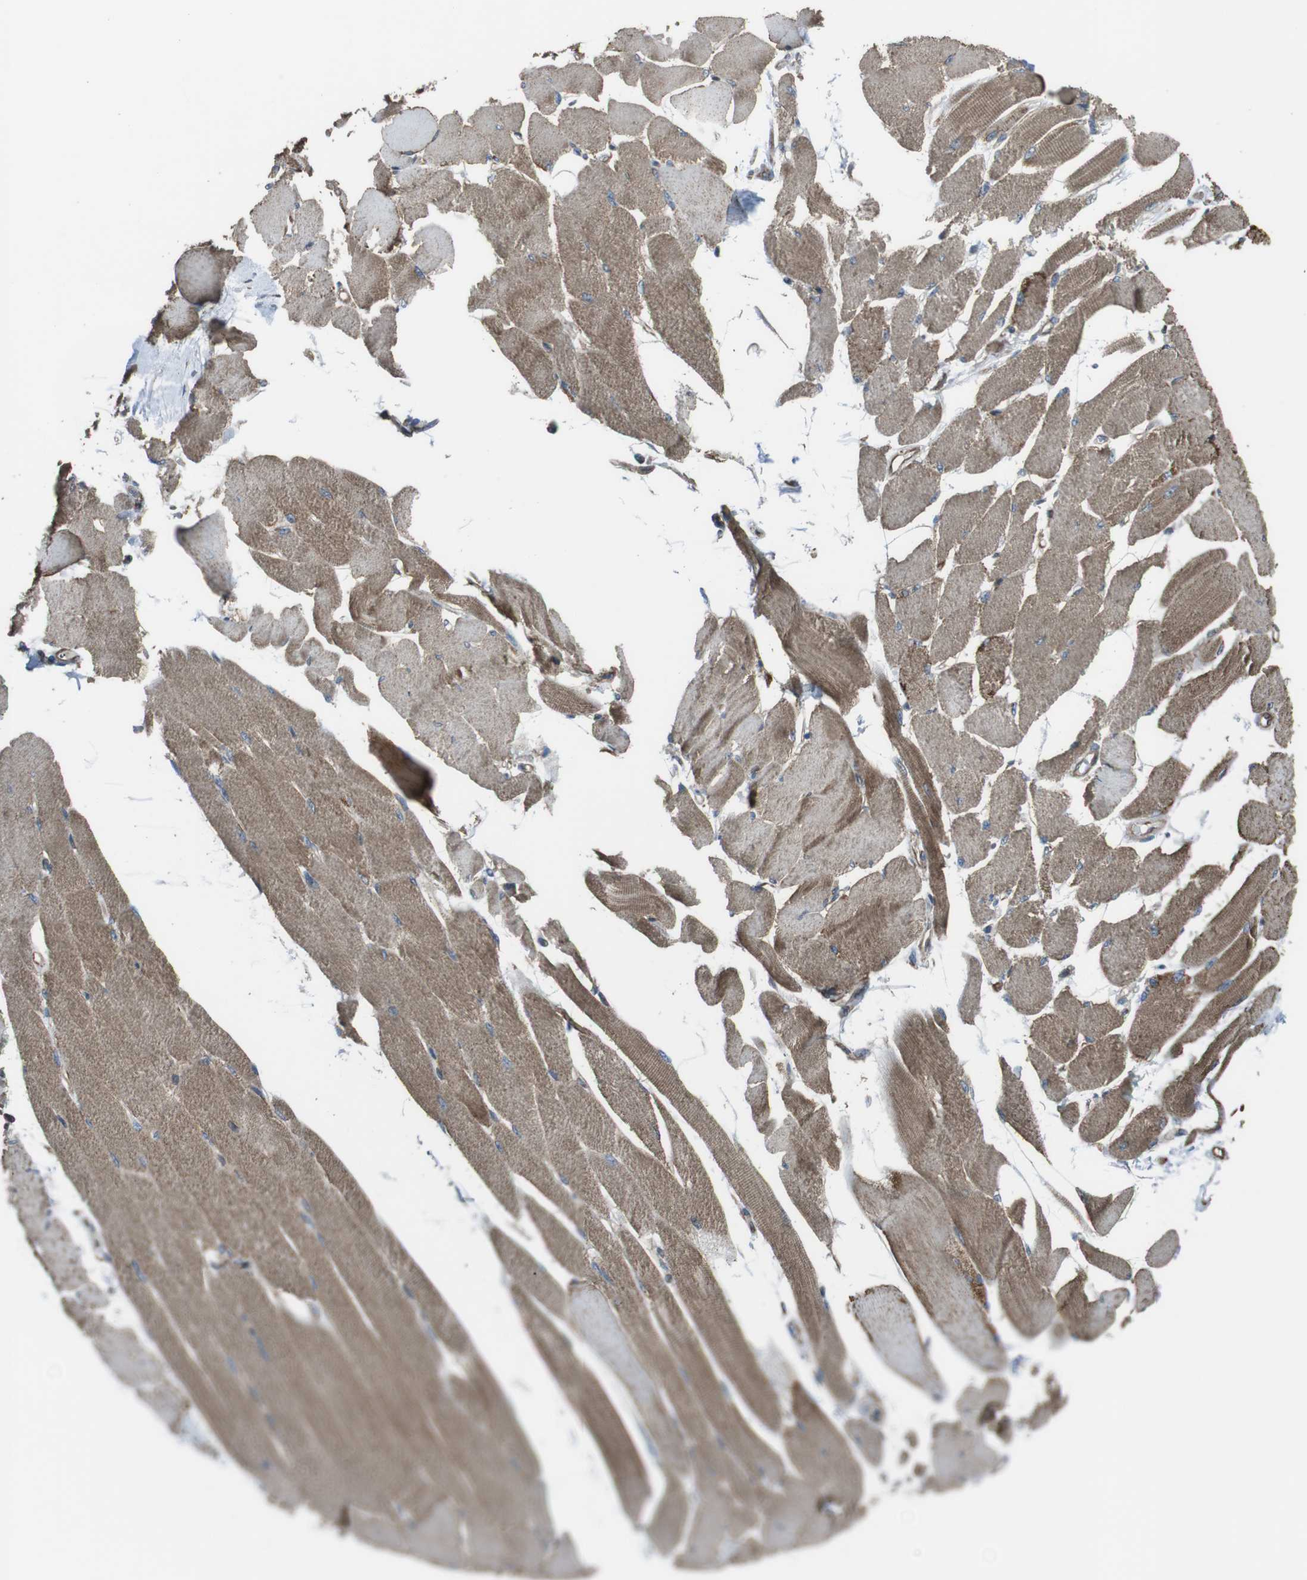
{"staining": {"intensity": "moderate", "quantity": ">75%", "location": "cytoplasmic/membranous"}, "tissue": "skeletal muscle", "cell_type": "Myocytes", "image_type": "normal", "snomed": [{"axis": "morphology", "description": "Normal tissue, NOS"}, {"axis": "topography", "description": "Skeletal muscle"}, {"axis": "topography", "description": "Peripheral nerve tissue"}], "caption": "Myocytes demonstrate medium levels of moderate cytoplasmic/membranous staining in about >75% of cells in normal human skeletal muscle. (DAB (3,3'-diaminobenzidine) IHC, brown staining for protein, blue staining for nuclei).", "gene": "GIMAP8", "patient": {"sex": "female", "age": 84}}